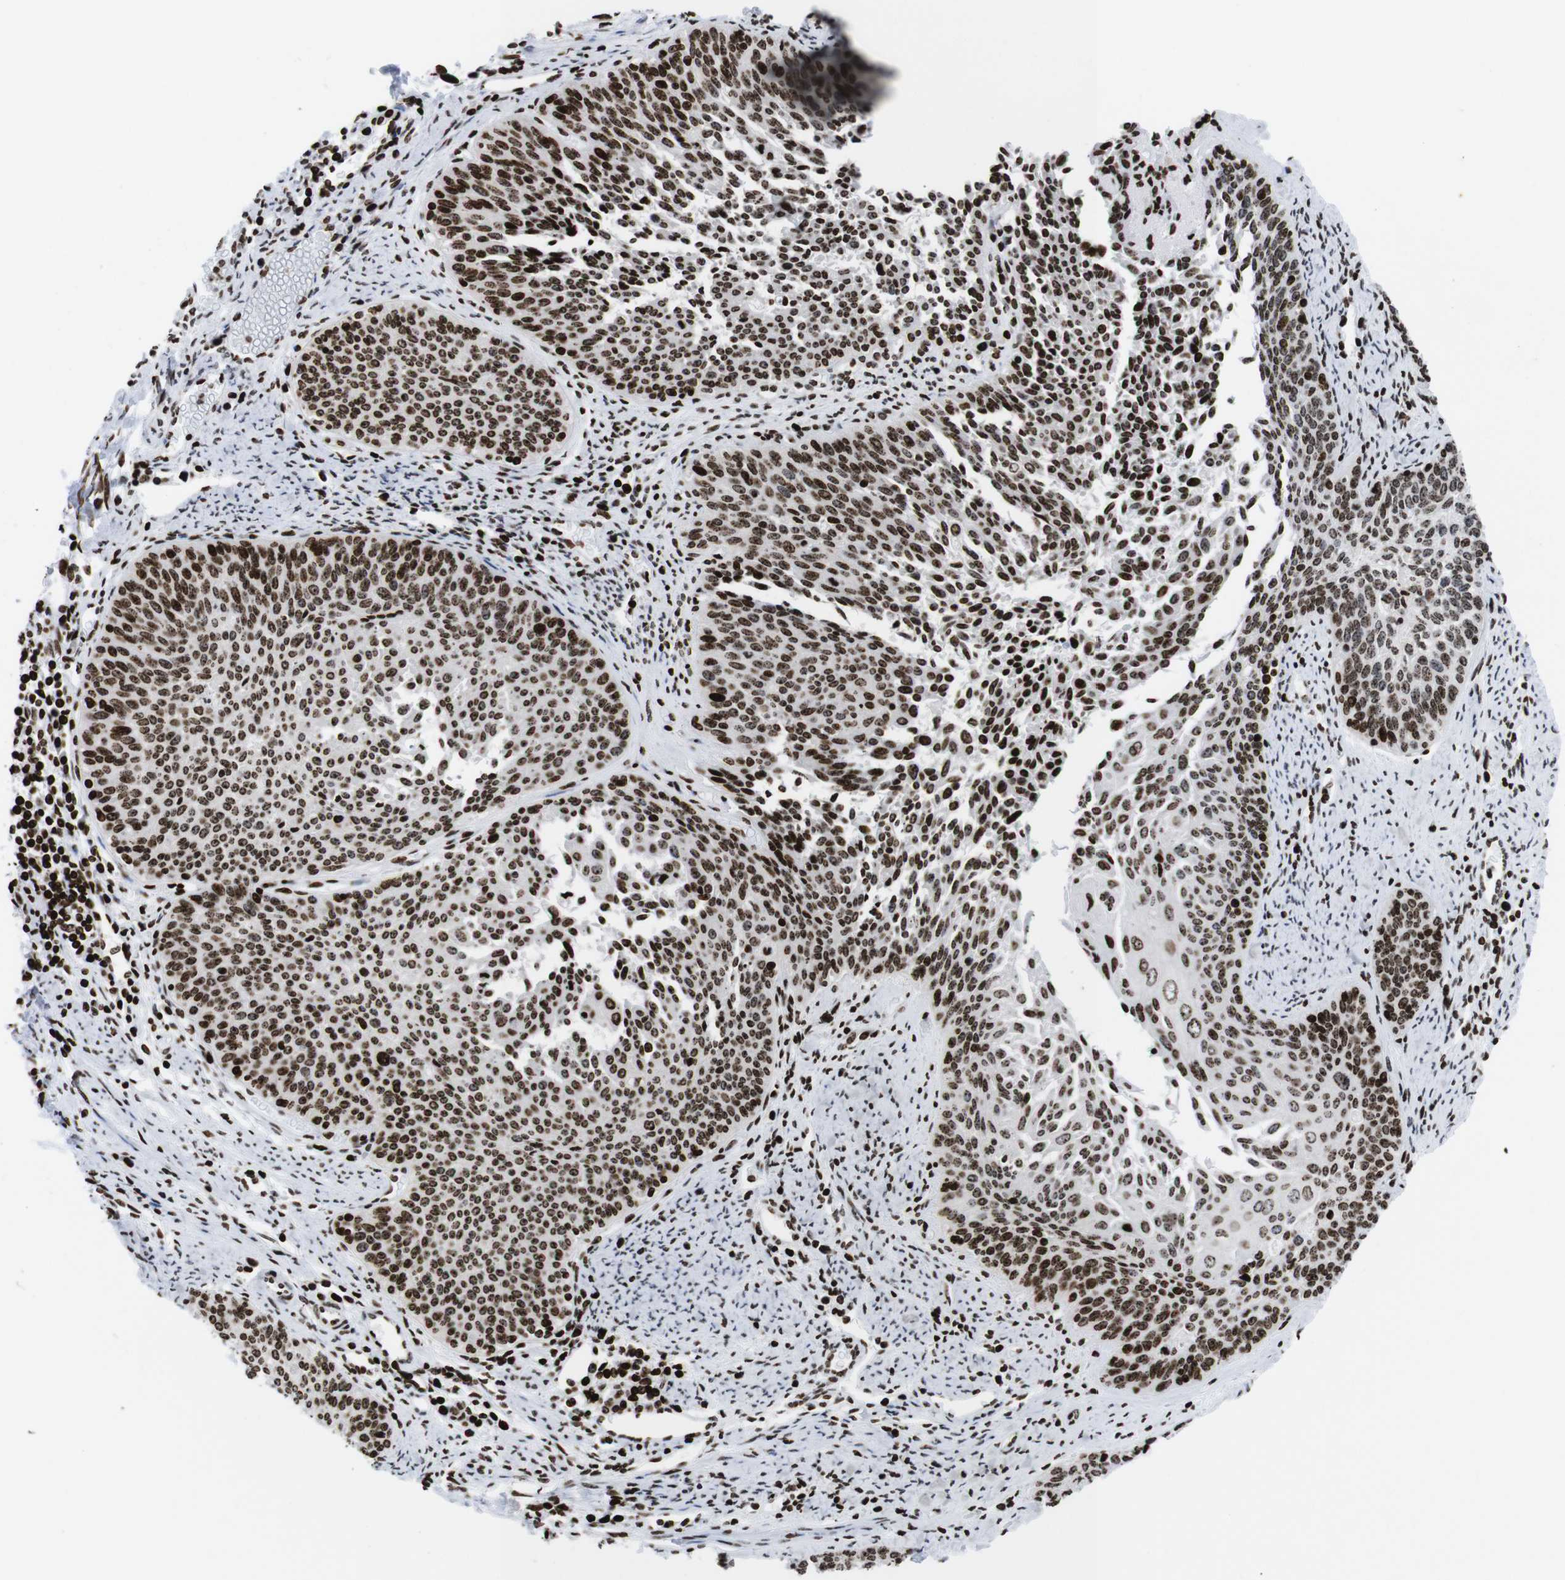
{"staining": {"intensity": "strong", "quantity": ">75%", "location": "nuclear"}, "tissue": "cervical cancer", "cell_type": "Tumor cells", "image_type": "cancer", "snomed": [{"axis": "morphology", "description": "Squamous cell carcinoma, NOS"}, {"axis": "topography", "description": "Cervix"}], "caption": "The micrograph shows staining of cervical cancer, revealing strong nuclear protein positivity (brown color) within tumor cells.", "gene": "H1-4", "patient": {"sex": "female", "age": 55}}